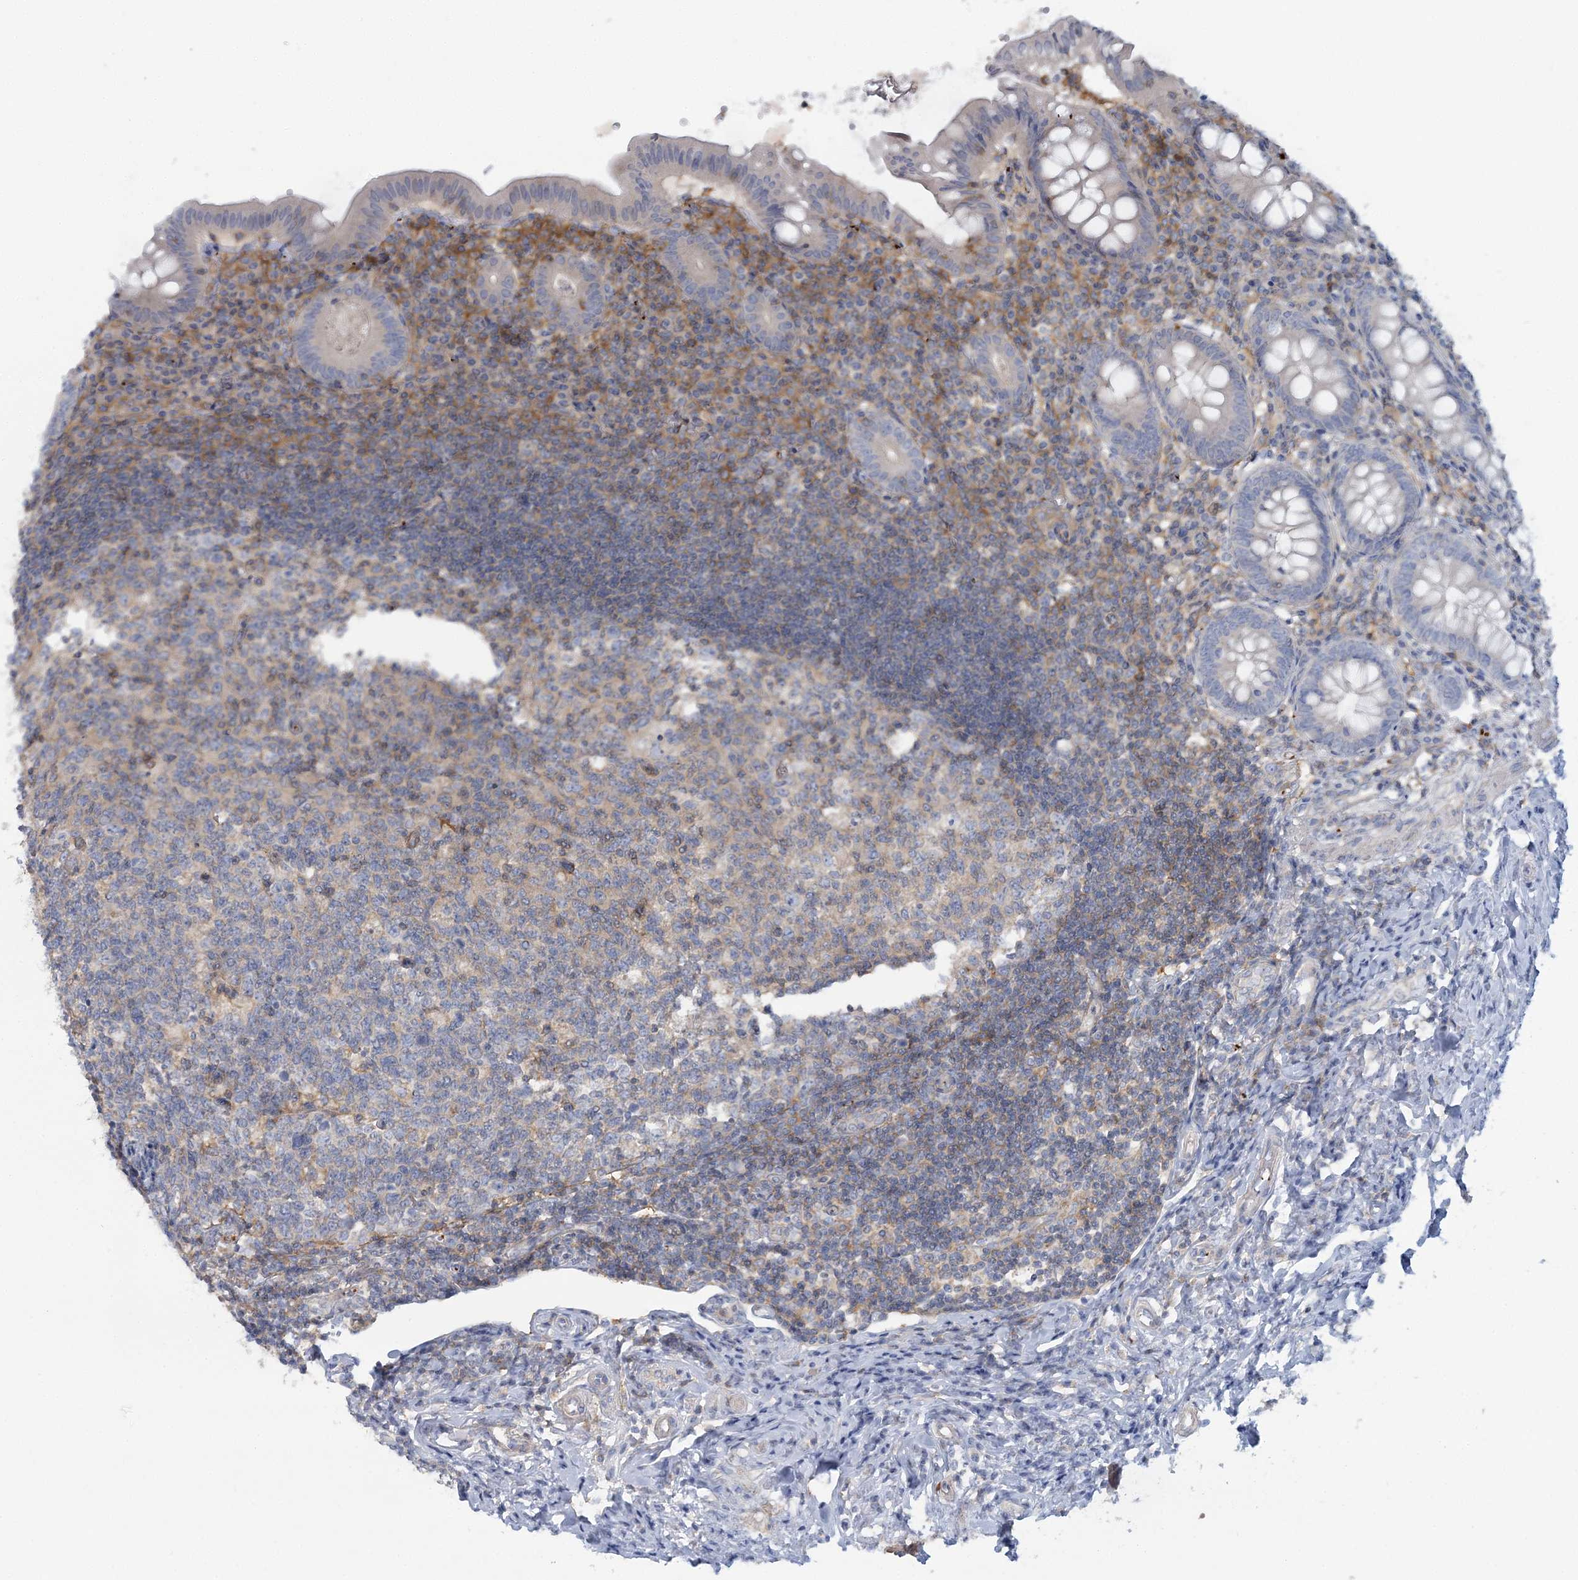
{"staining": {"intensity": "negative", "quantity": "none", "location": "none"}, "tissue": "appendix", "cell_type": "Glandular cells", "image_type": "normal", "snomed": [{"axis": "morphology", "description": "Normal tissue, NOS"}, {"axis": "topography", "description": "Appendix"}], "caption": "Image shows no significant protein expression in glandular cells of normal appendix.", "gene": "CUEDC2", "patient": {"sex": "female", "age": 54}}